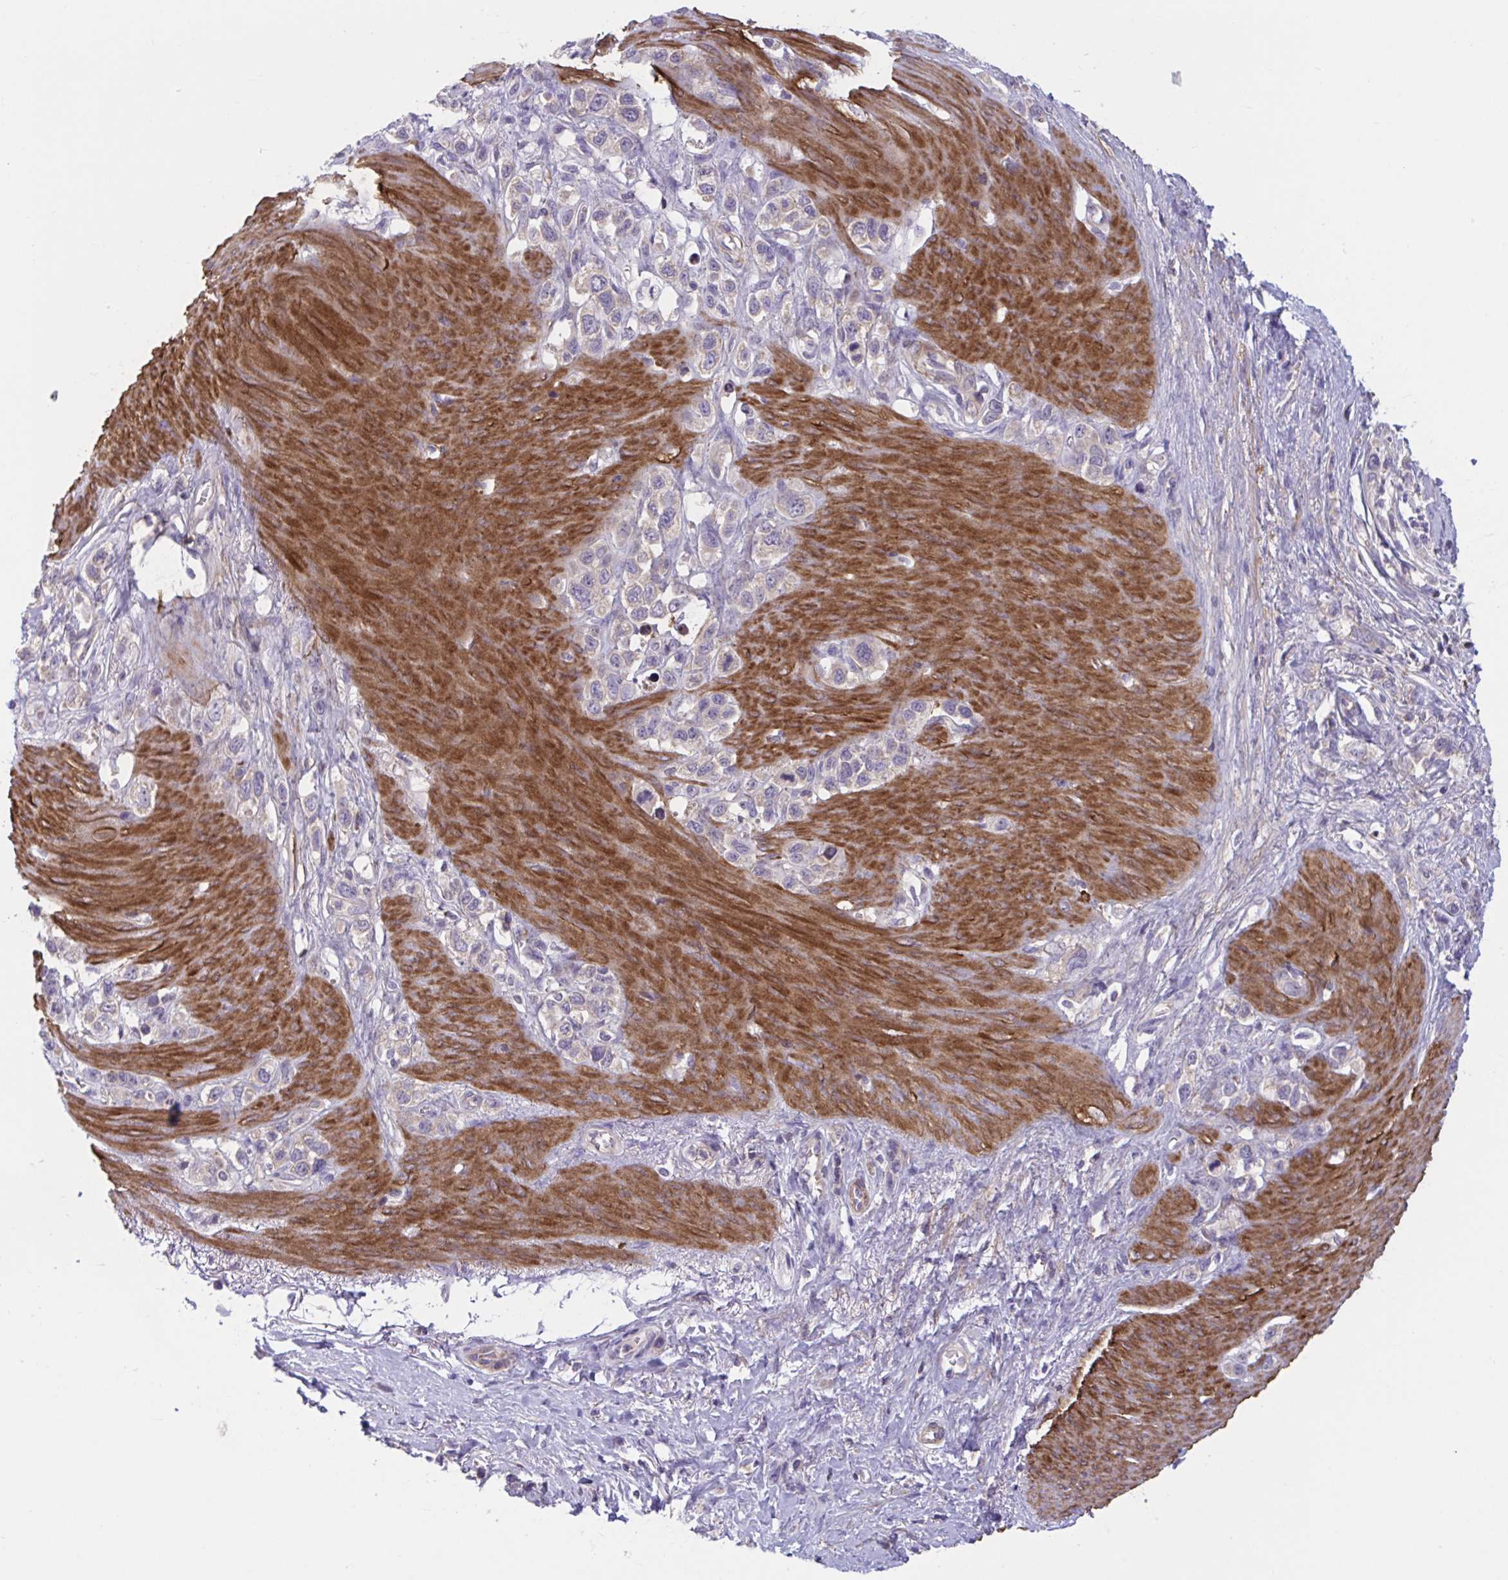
{"staining": {"intensity": "weak", "quantity": "<25%", "location": "cytoplasmic/membranous"}, "tissue": "stomach cancer", "cell_type": "Tumor cells", "image_type": "cancer", "snomed": [{"axis": "morphology", "description": "Adenocarcinoma, NOS"}, {"axis": "topography", "description": "Stomach"}], "caption": "There is no significant positivity in tumor cells of stomach cancer (adenocarcinoma).", "gene": "WNT9B", "patient": {"sex": "female", "age": 65}}